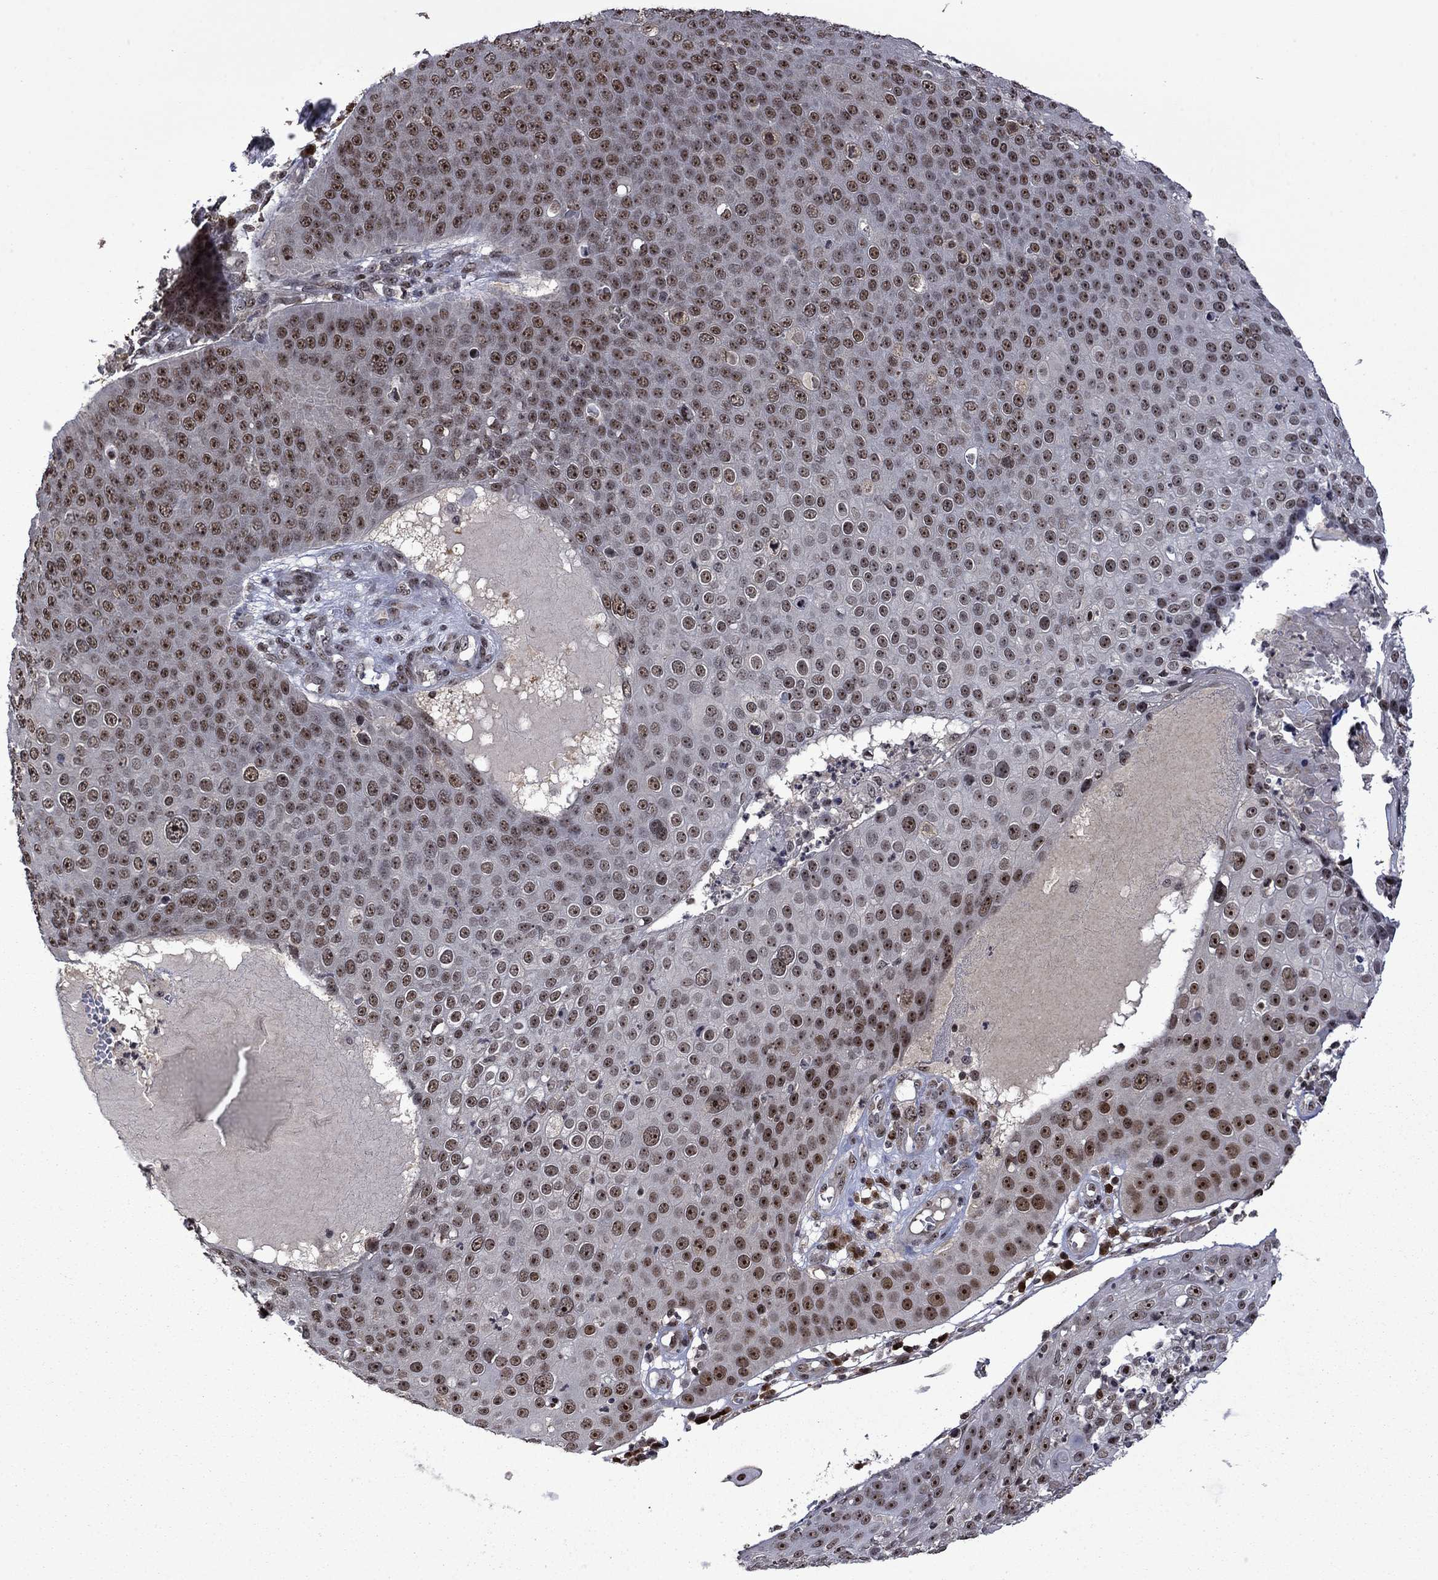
{"staining": {"intensity": "moderate", "quantity": "<25%", "location": "nuclear"}, "tissue": "skin cancer", "cell_type": "Tumor cells", "image_type": "cancer", "snomed": [{"axis": "morphology", "description": "Squamous cell carcinoma, NOS"}, {"axis": "topography", "description": "Skin"}], "caption": "Protein analysis of skin cancer (squamous cell carcinoma) tissue demonstrates moderate nuclear expression in about <25% of tumor cells. (DAB (3,3'-diaminobenzidine) IHC with brightfield microscopy, high magnification).", "gene": "FBL", "patient": {"sex": "male", "age": 71}}